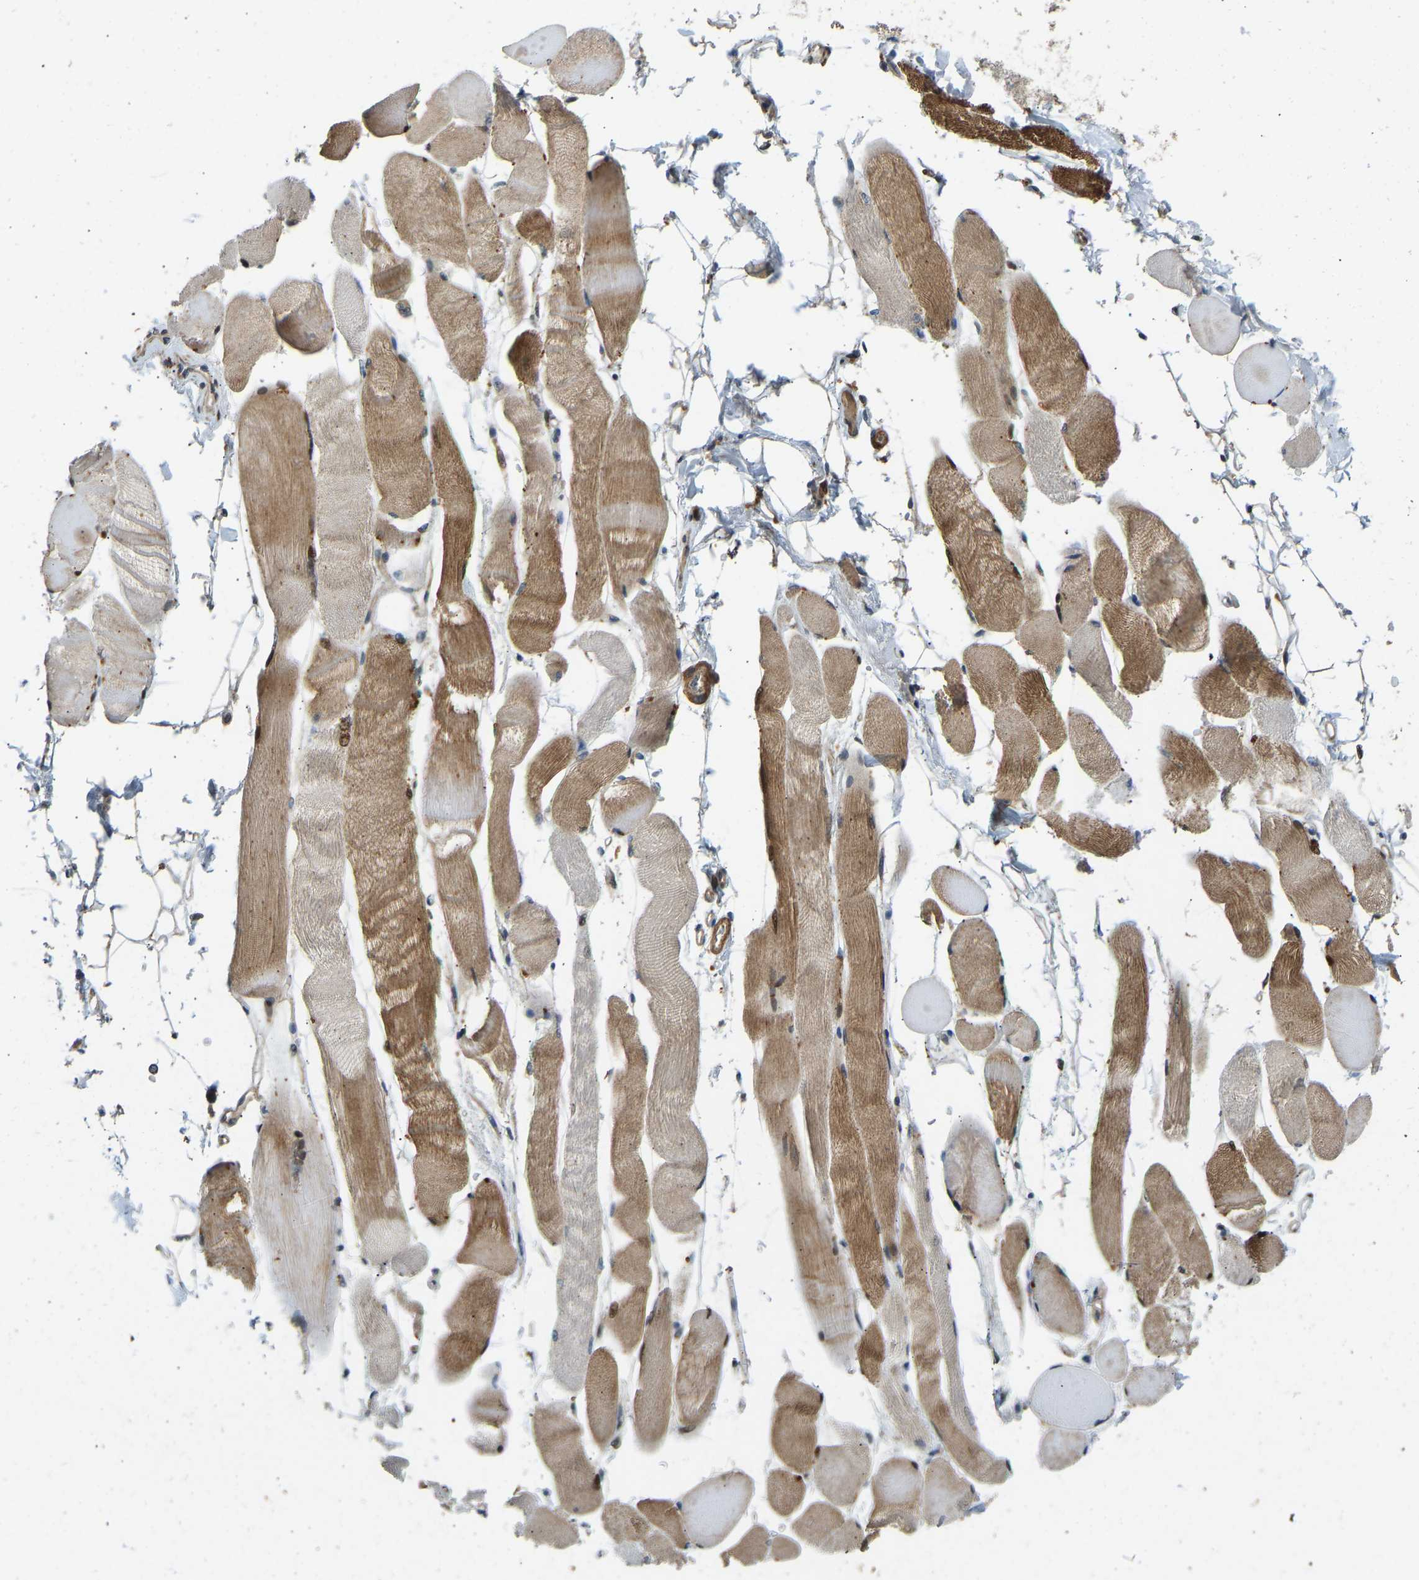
{"staining": {"intensity": "moderate", "quantity": ">75%", "location": "cytoplasmic/membranous"}, "tissue": "skeletal muscle", "cell_type": "Myocytes", "image_type": "normal", "snomed": [{"axis": "morphology", "description": "Normal tissue, NOS"}, {"axis": "topography", "description": "Skeletal muscle"}, {"axis": "topography", "description": "Peripheral nerve tissue"}], "caption": "Myocytes show moderate cytoplasmic/membranous staining in about >75% of cells in normal skeletal muscle.", "gene": "OS9", "patient": {"sex": "female", "age": 84}}